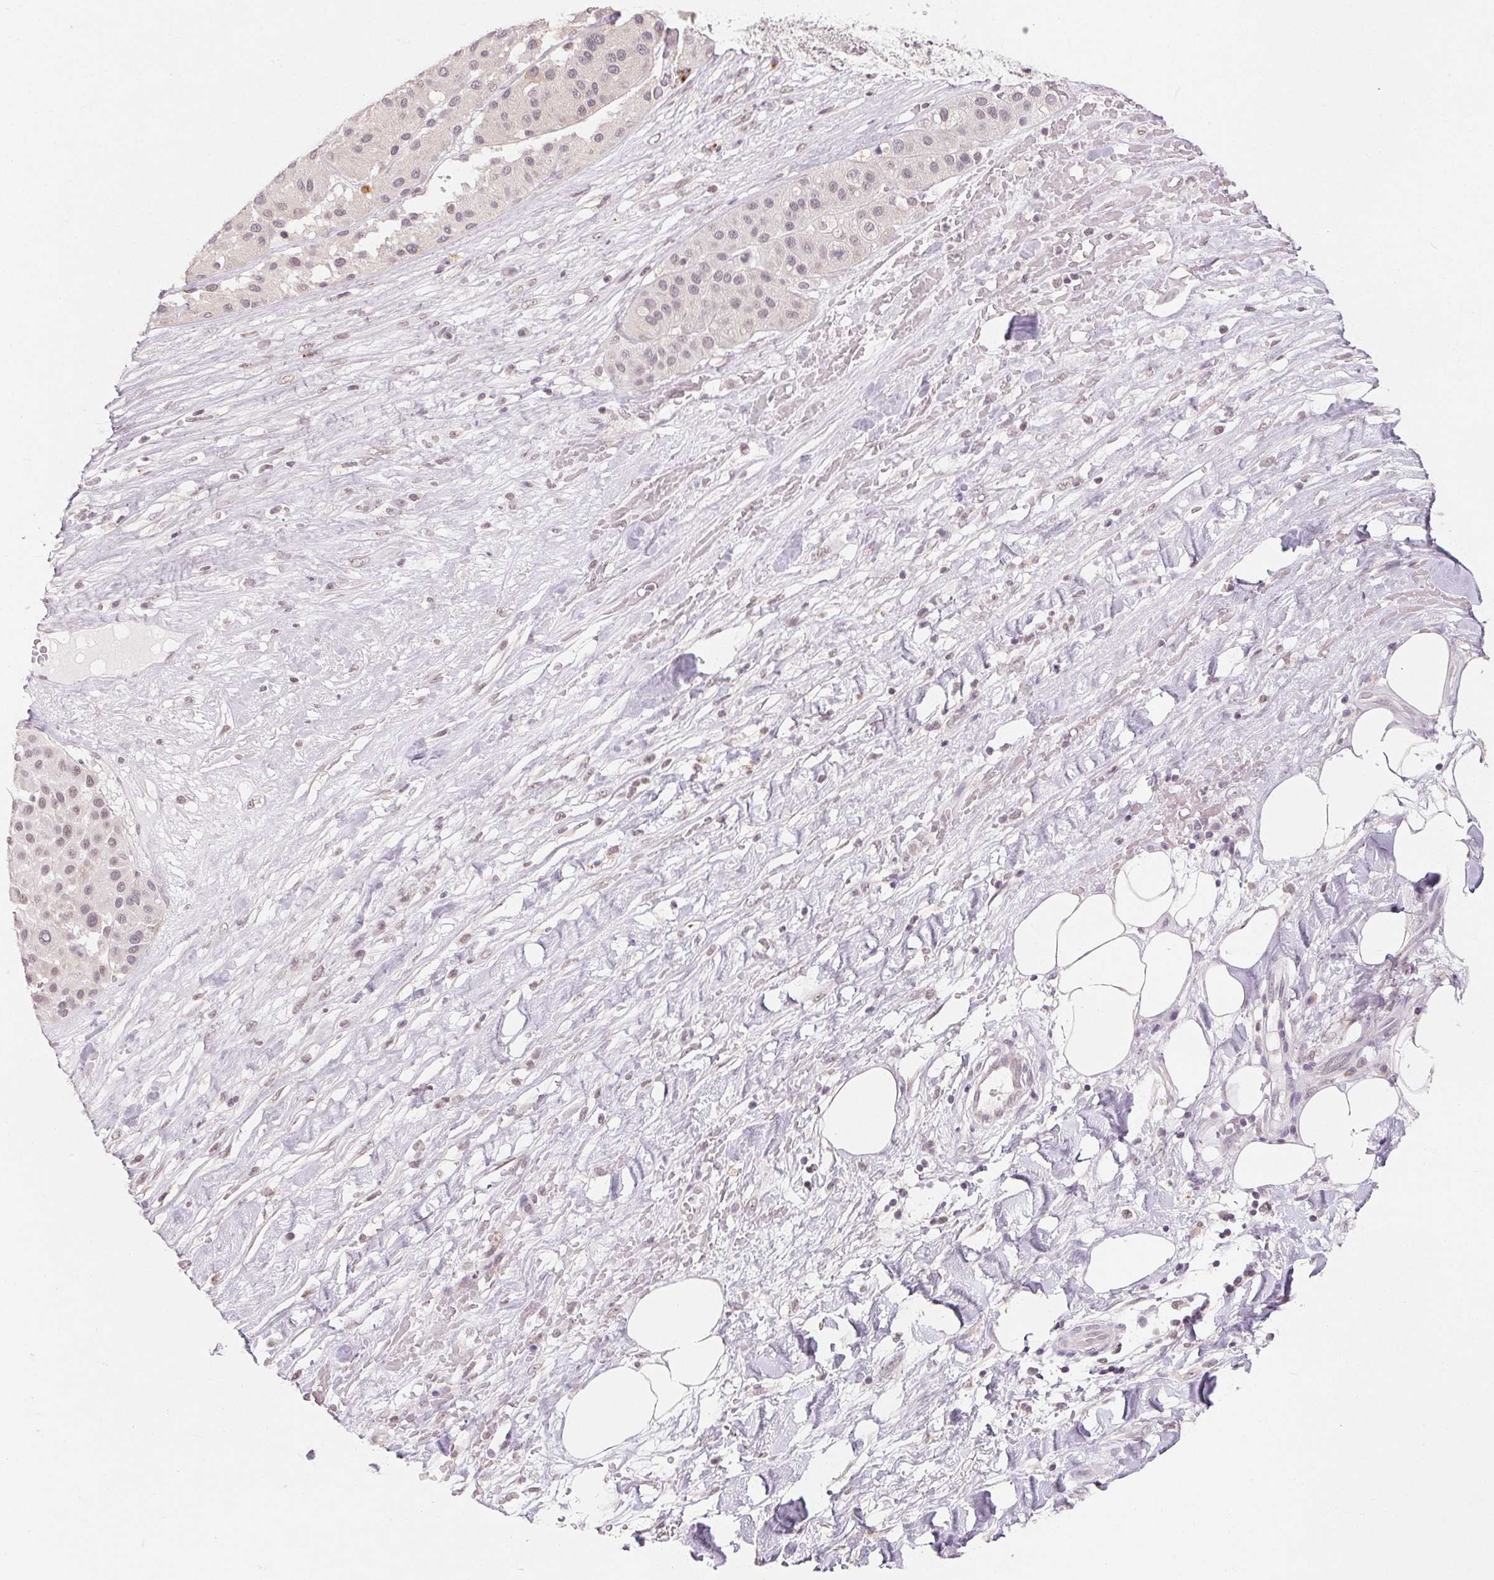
{"staining": {"intensity": "negative", "quantity": "none", "location": "none"}, "tissue": "melanoma", "cell_type": "Tumor cells", "image_type": "cancer", "snomed": [{"axis": "morphology", "description": "Malignant melanoma, Metastatic site"}, {"axis": "topography", "description": "Smooth muscle"}], "caption": "The micrograph demonstrates no significant staining in tumor cells of melanoma. (Immunohistochemistry, brightfield microscopy, high magnification).", "gene": "NXF3", "patient": {"sex": "male", "age": 41}}